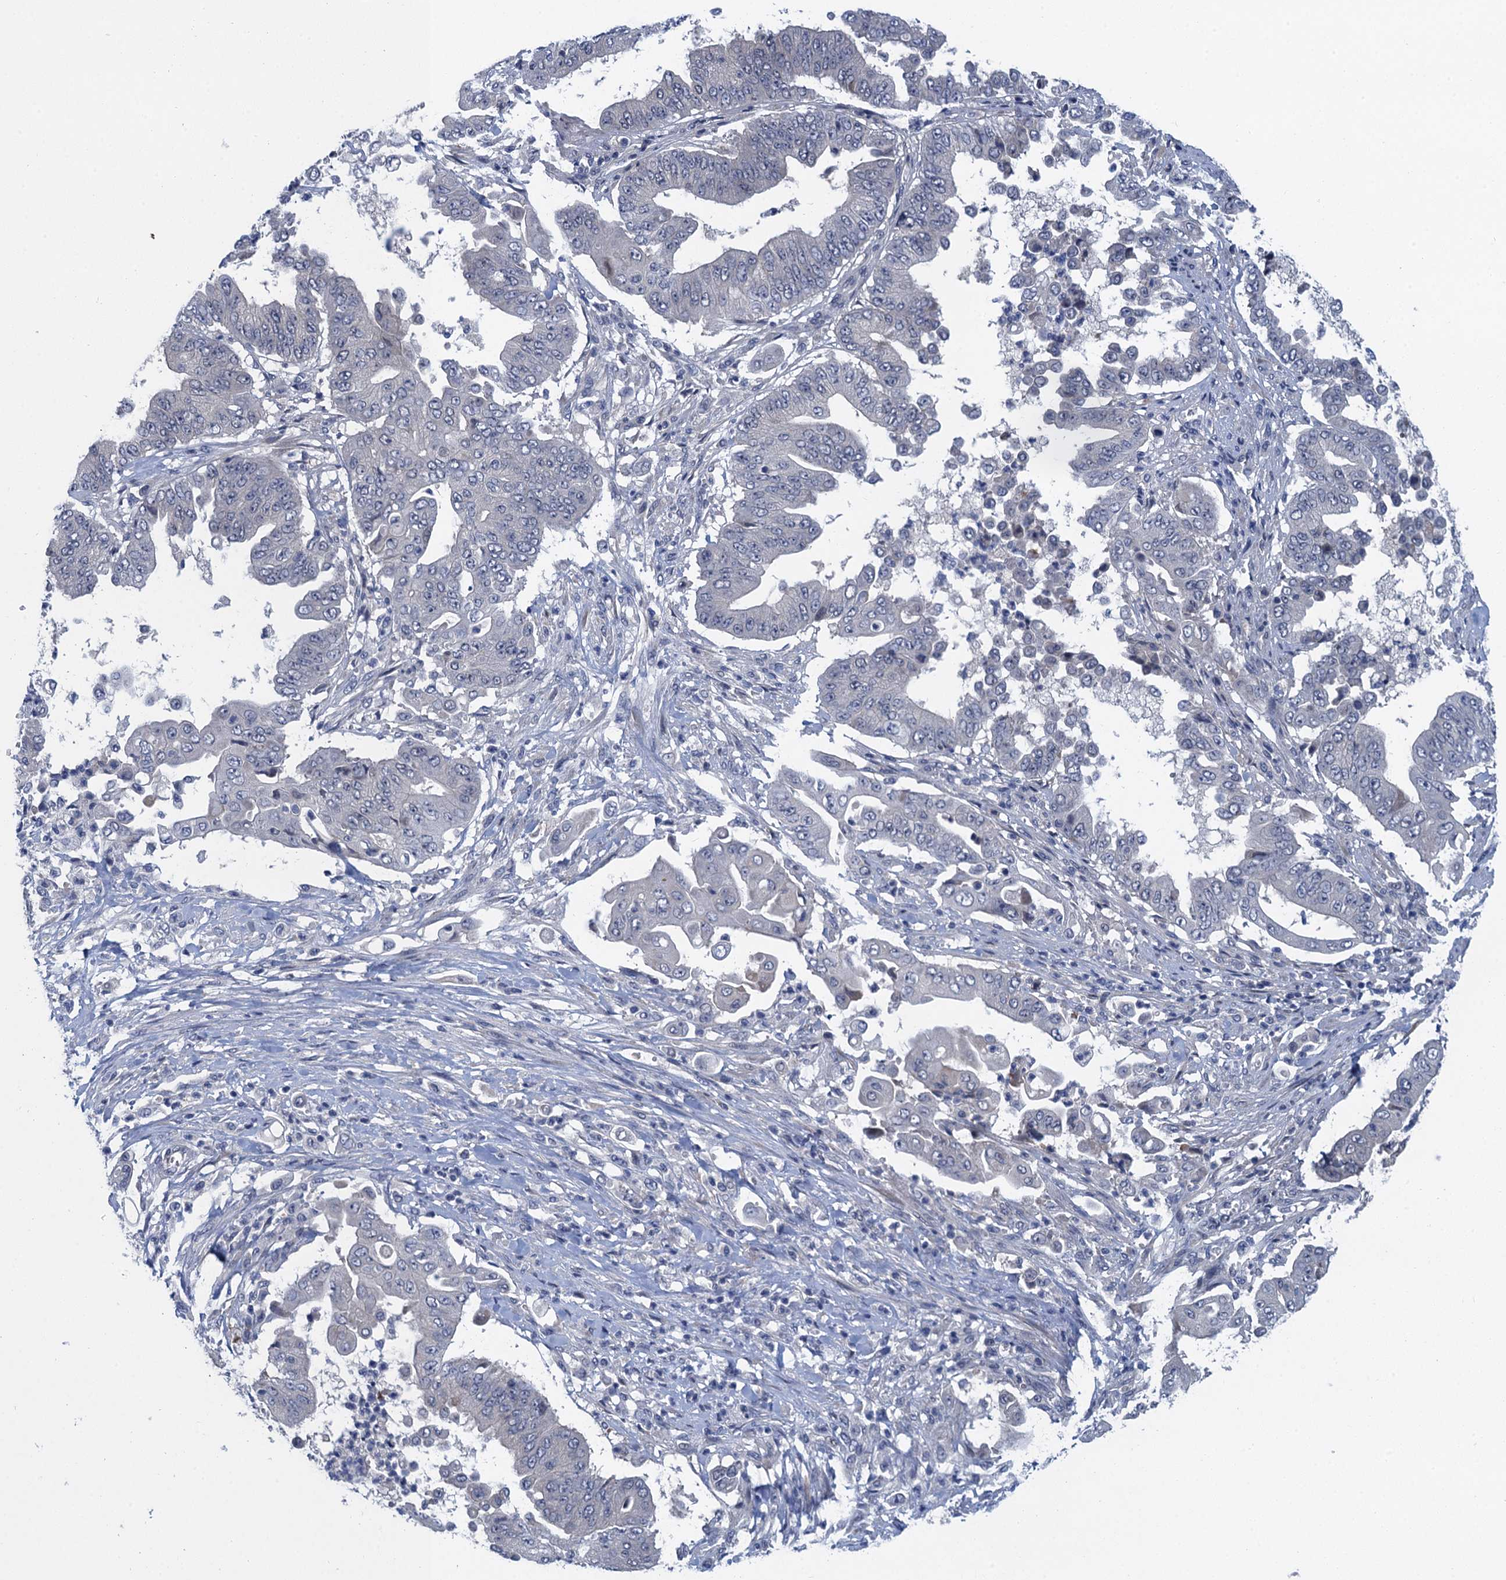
{"staining": {"intensity": "negative", "quantity": "none", "location": "none"}, "tissue": "pancreatic cancer", "cell_type": "Tumor cells", "image_type": "cancer", "snomed": [{"axis": "morphology", "description": "Adenocarcinoma, NOS"}, {"axis": "topography", "description": "Pancreas"}], "caption": "Immunohistochemistry photomicrograph of neoplastic tissue: pancreatic cancer stained with DAB demonstrates no significant protein expression in tumor cells.", "gene": "MRFAP1", "patient": {"sex": "female", "age": 77}}